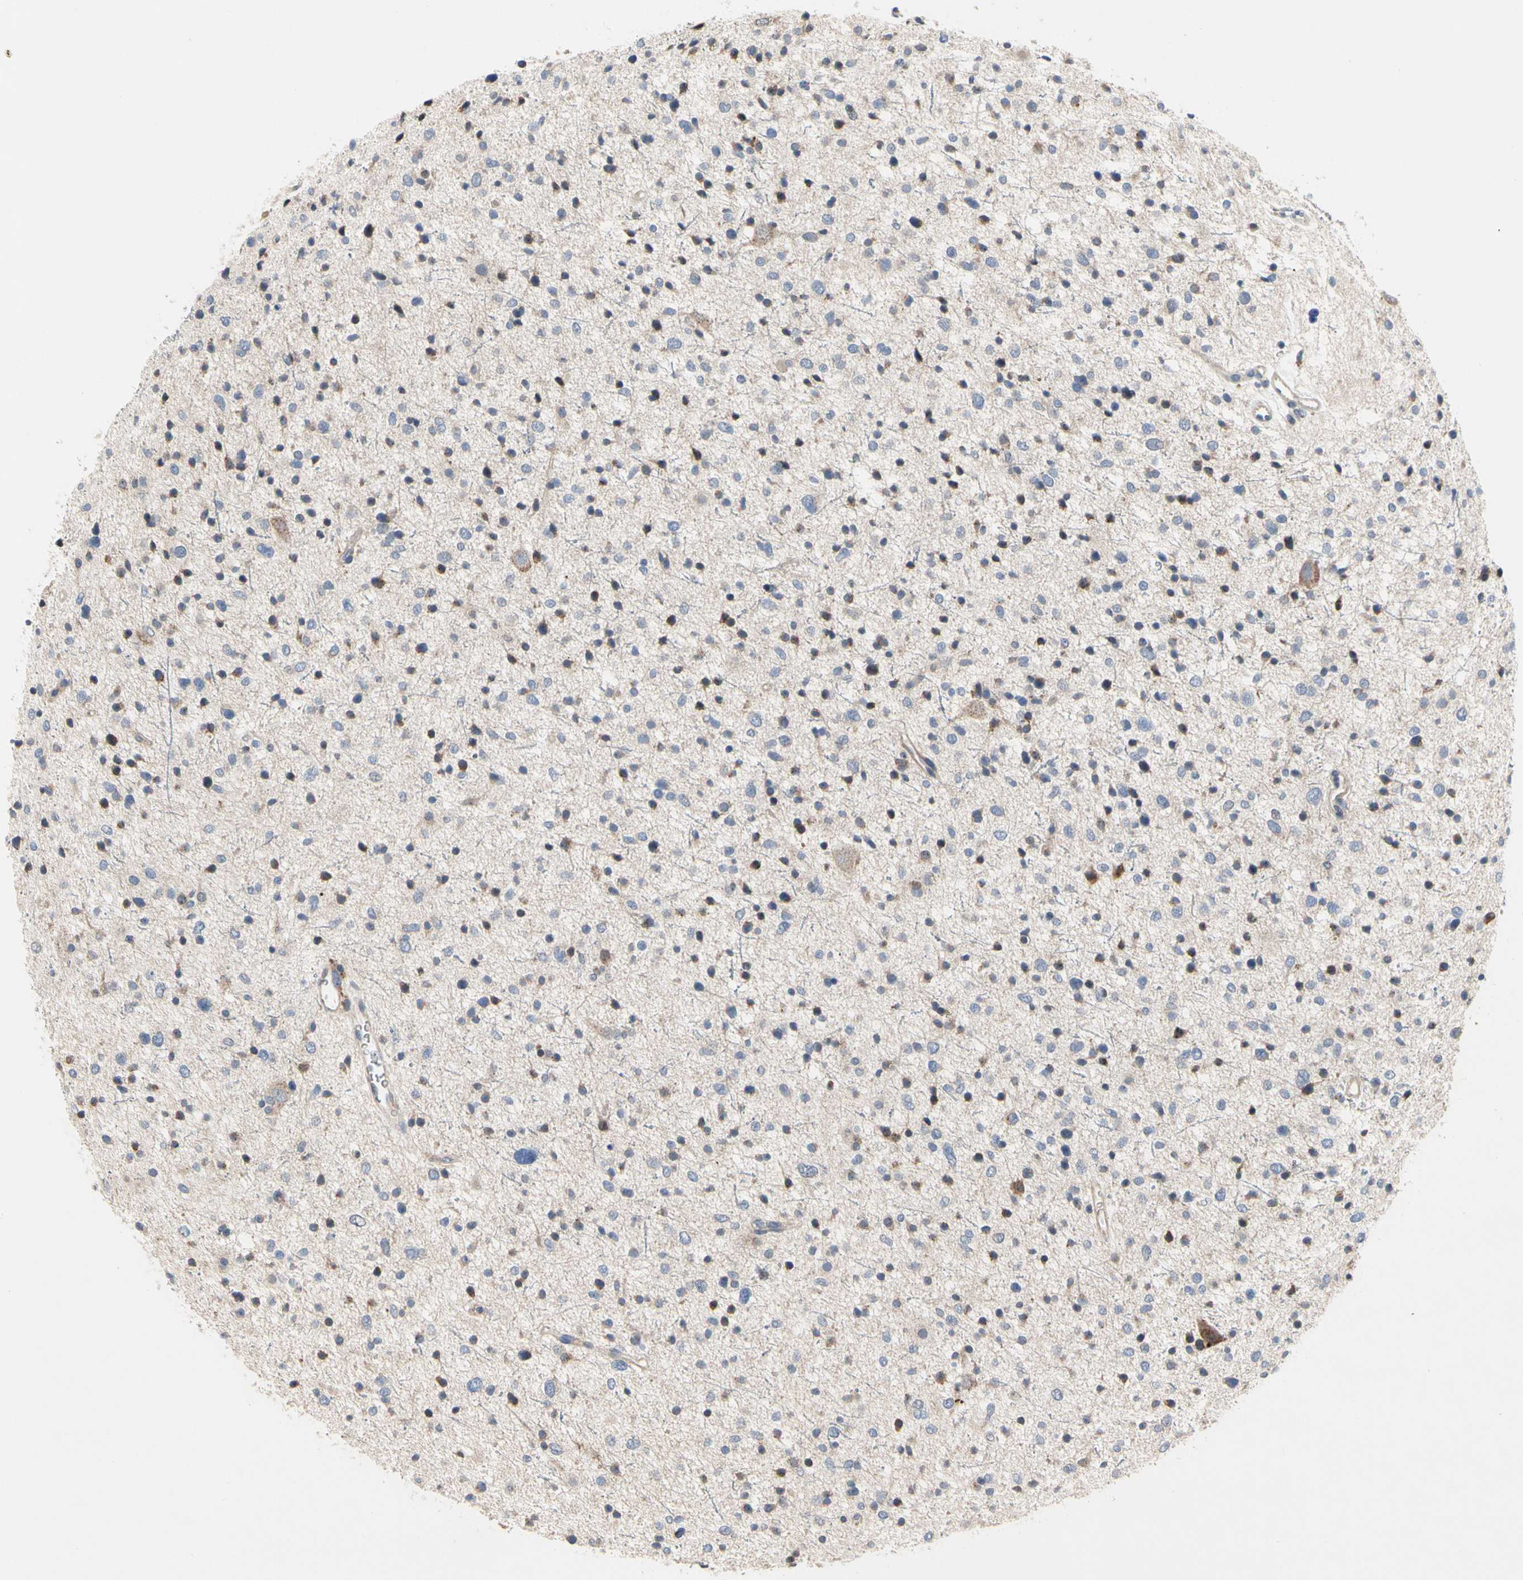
{"staining": {"intensity": "negative", "quantity": "none", "location": "none"}, "tissue": "glioma", "cell_type": "Tumor cells", "image_type": "cancer", "snomed": [{"axis": "morphology", "description": "Glioma, malignant, Low grade"}, {"axis": "topography", "description": "Brain"}], "caption": "The immunohistochemistry (IHC) photomicrograph has no significant staining in tumor cells of malignant glioma (low-grade) tissue.", "gene": "MMEL1", "patient": {"sex": "female", "age": 37}}